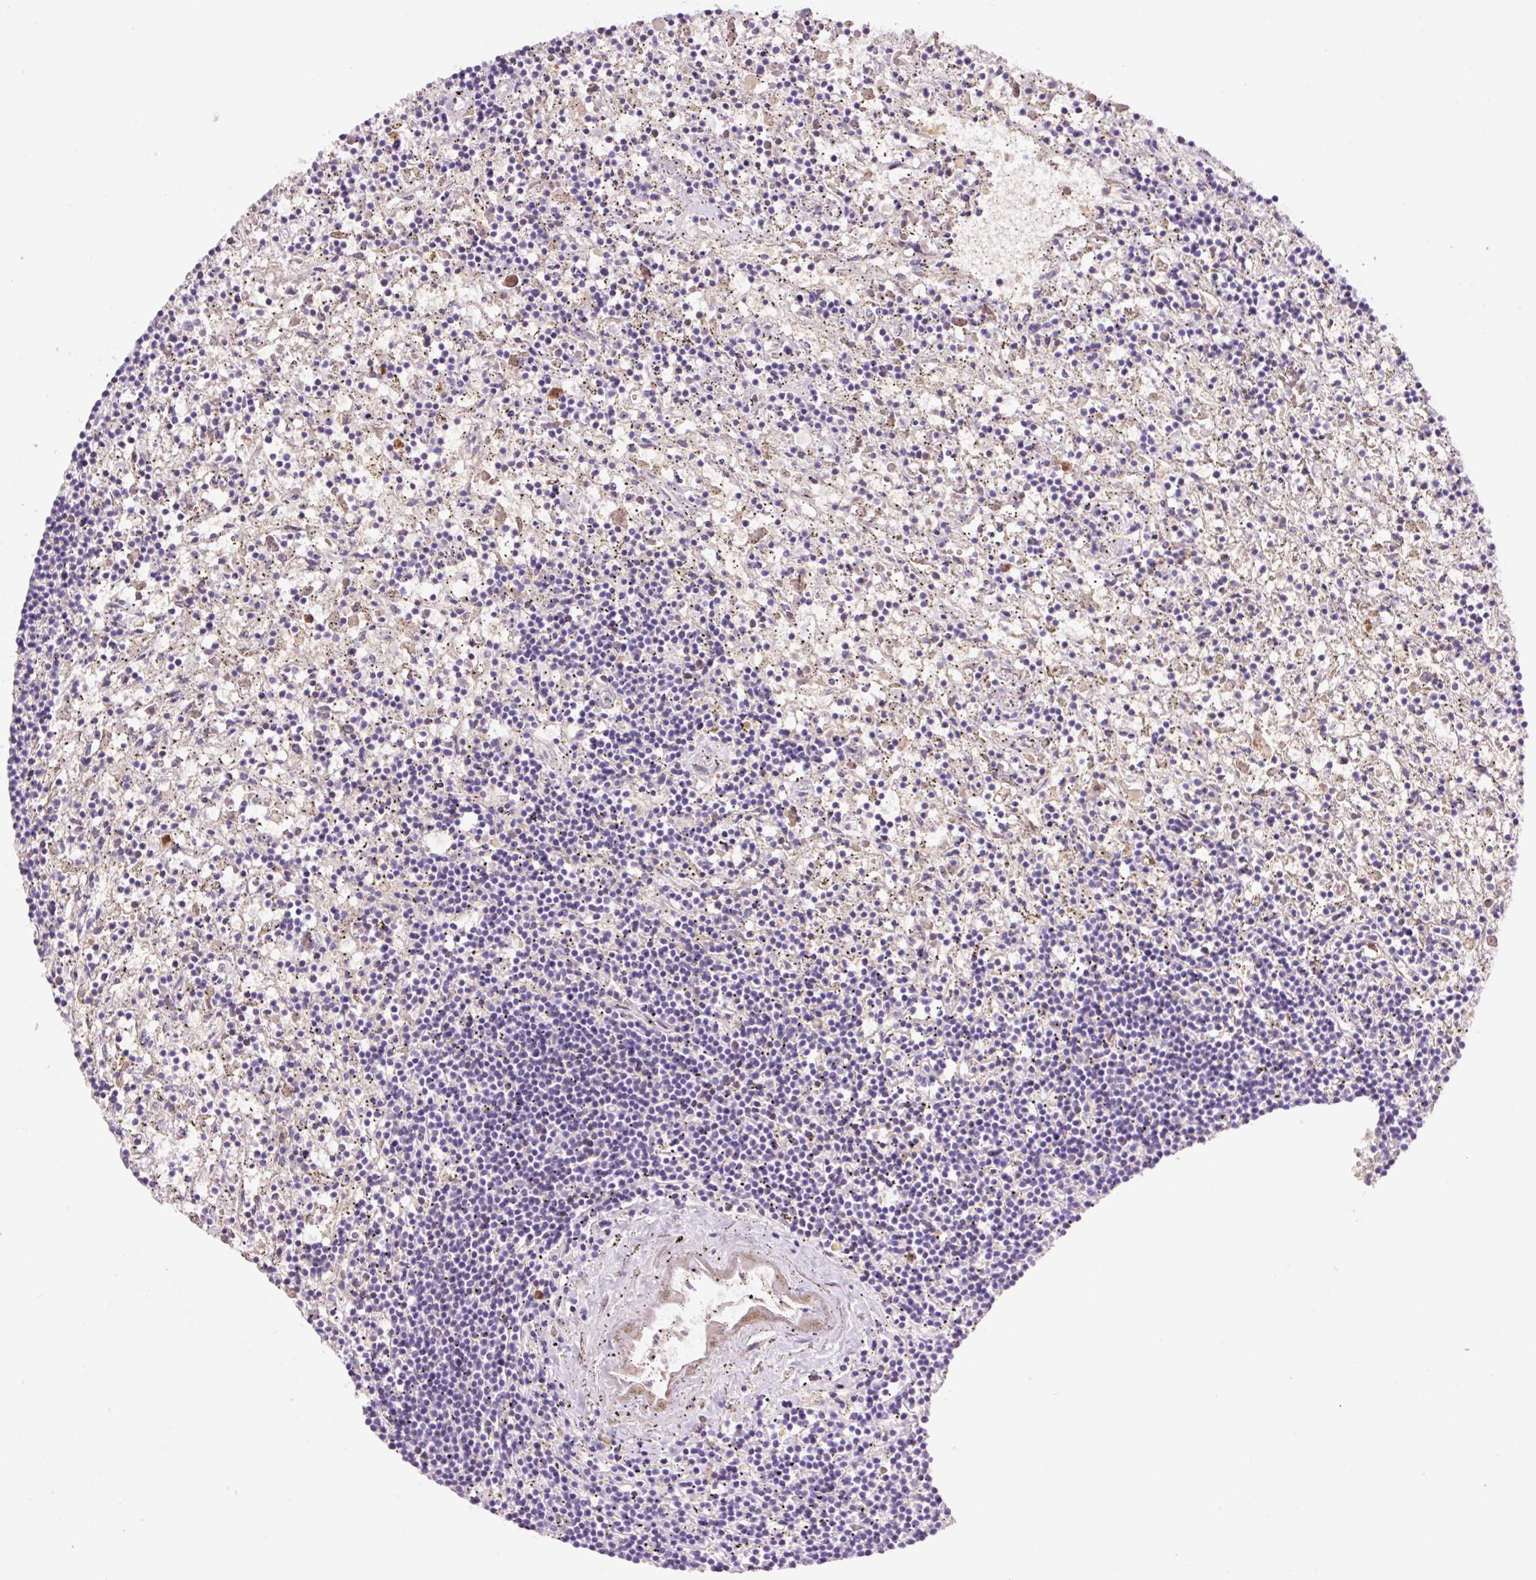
{"staining": {"intensity": "negative", "quantity": "none", "location": "none"}, "tissue": "lymphoma", "cell_type": "Tumor cells", "image_type": "cancer", "snomed": [{"axis": "morphology", "description": "Malignant lymphoma, non-Hodgkin's type, Low grade"}, {"axis": "topography", "description": "Spleen"}], "caption": "DAB (3,3'-diaminobenzidine) immunohistochemical staining of lymphoma shows no significant staining in tumor cells.", "gene": "DPPA4", "patient": {"sex": "male", "age": 76}}